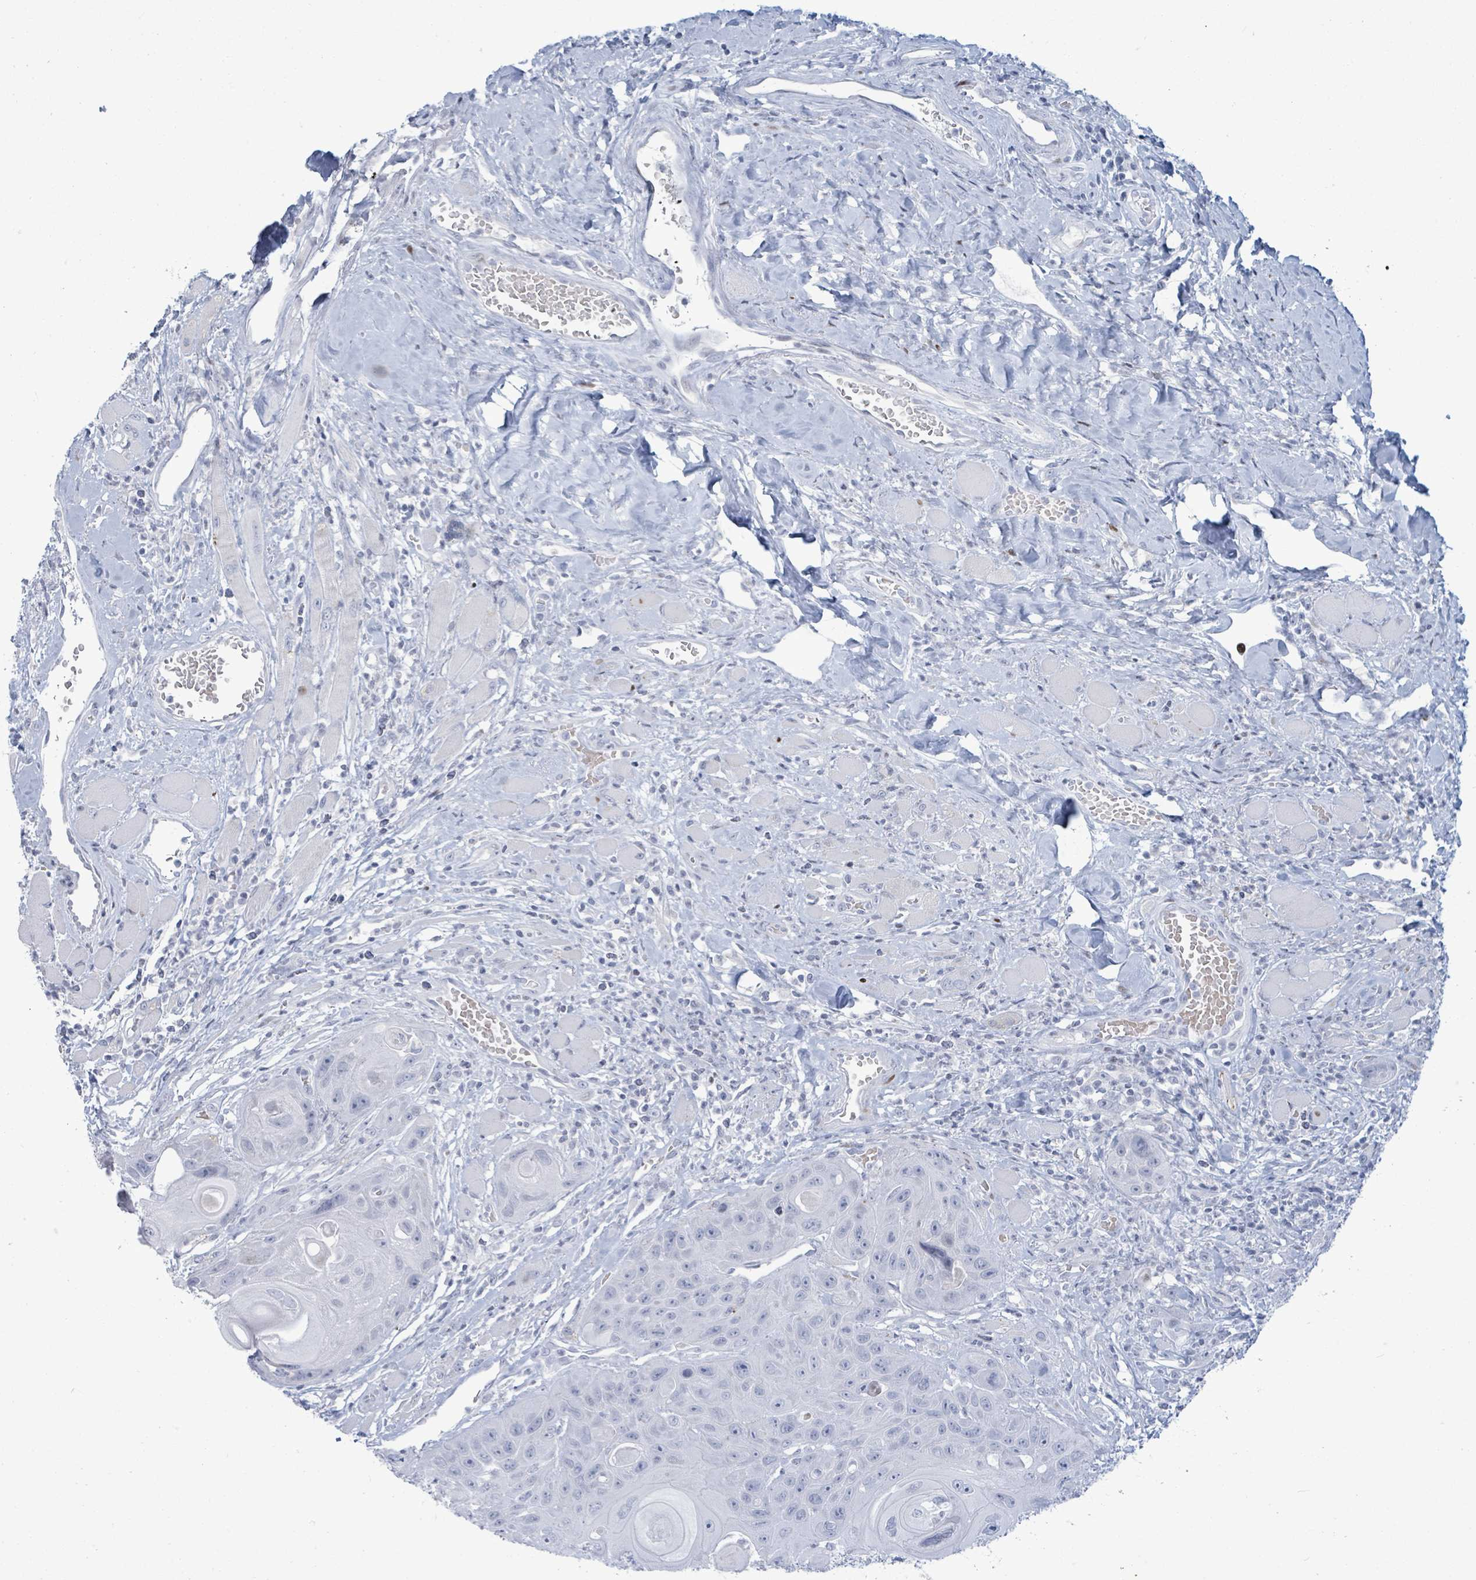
{"staining": {"intensity": "negative", "quantity": "none", "location": "none"}, "tissue": "head and neck cancer", "cell_type": "Tumor cells", "image_type": "cancer", "snomed": [{"axis": "morphology", "description": "Squamous cell carcinoma, NOS"}, {"axis": "topography", "description": "Head-Neck"}], "caption": "There is no significant staining in tumor cells of head and neck cancer.", "gene": "MALL", "patient": {"sex": "female", "age": 59}}